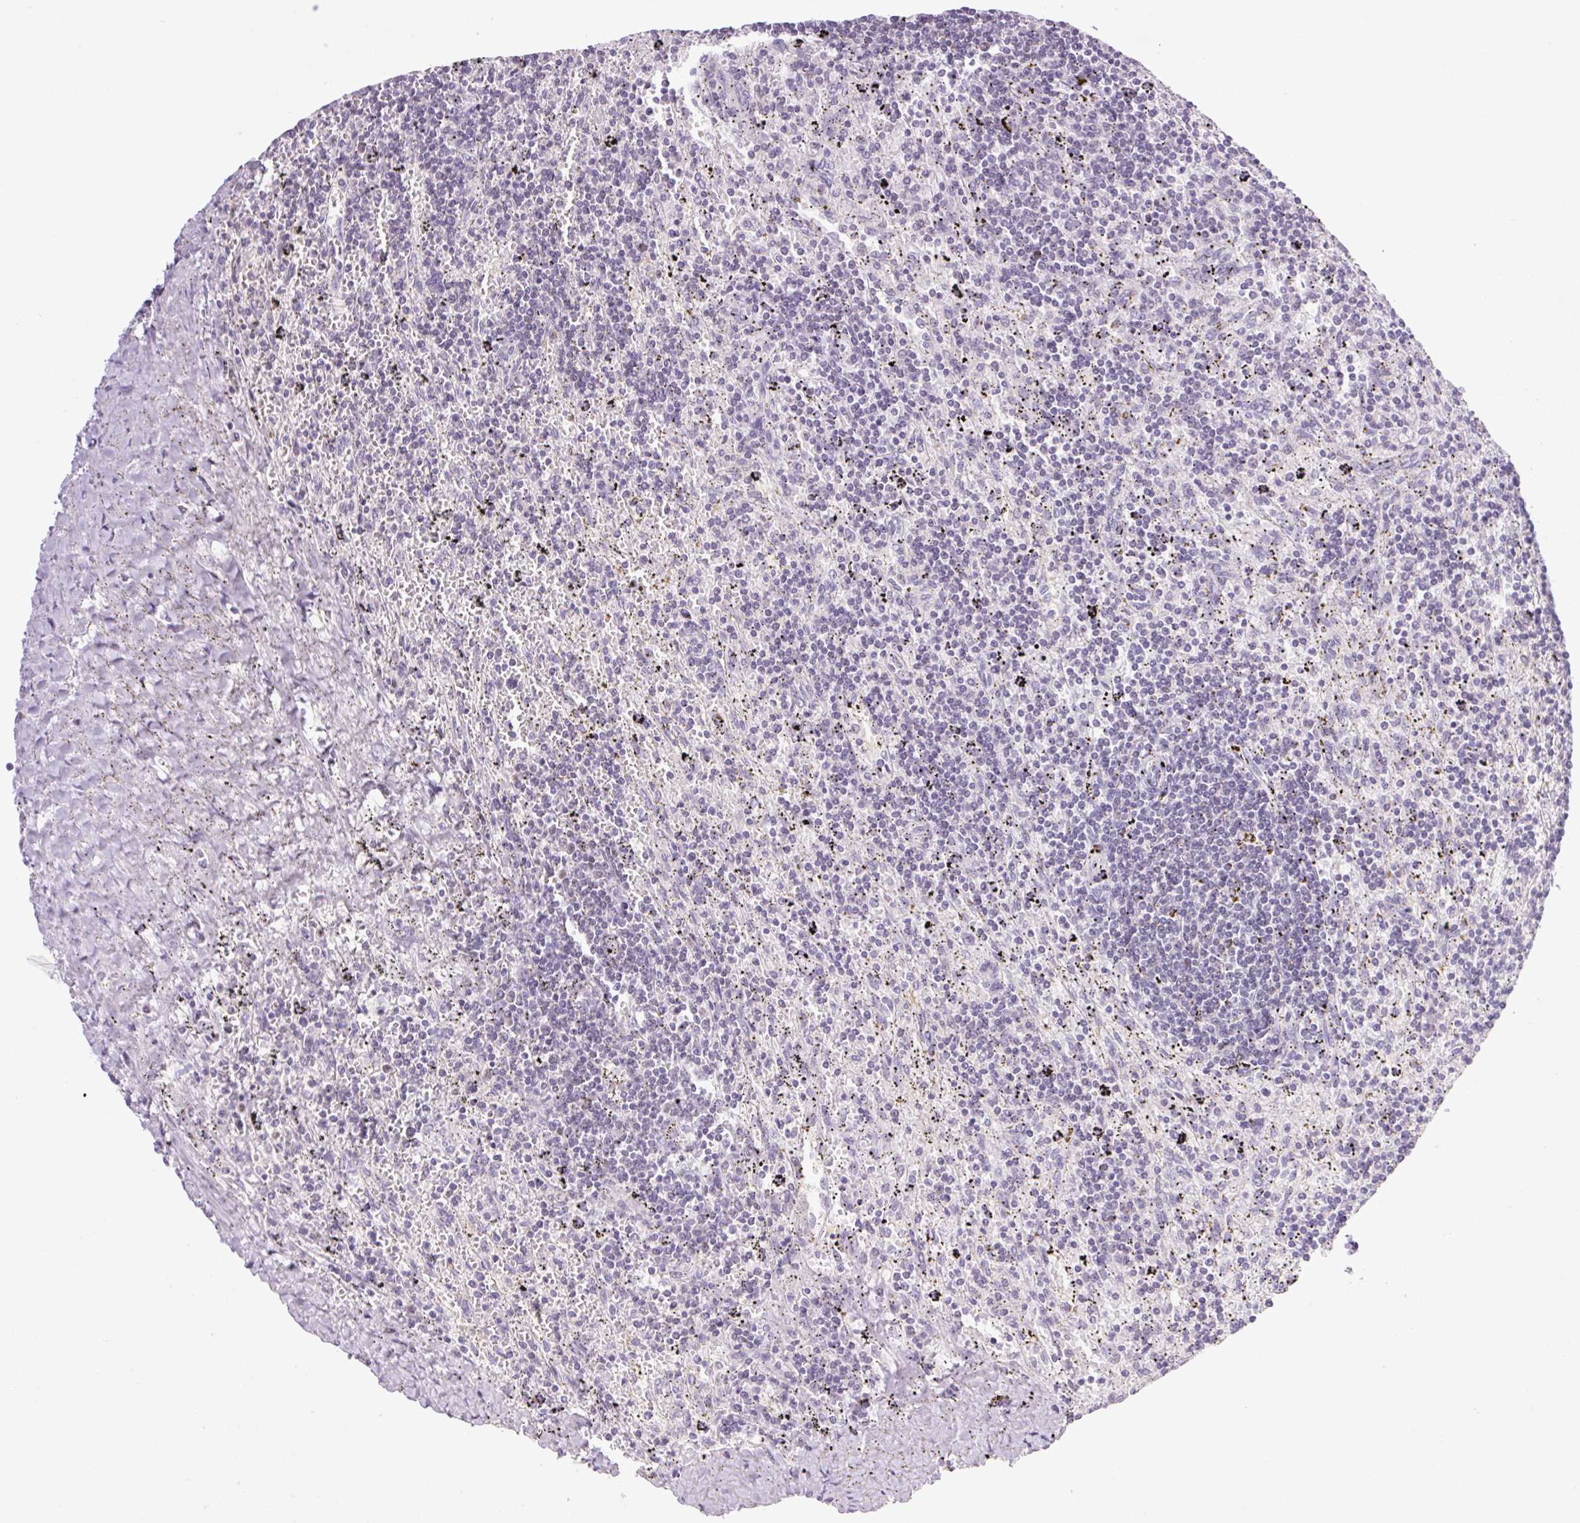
{"staining": {"intensity": "negative", "quantity": "none", "location": "none"}, "tissue": "lymphoma", "cell_type": "Tumor cells", "image_type": "cancer", "snomed": [{"axis": "morphology", "description": "Malignant lymphoma, non-Hodgkin's type, Low grade"}, {"axis": "topography", "description": "Spleen"}], "caption": "An IHC histopathology image of malignant lymphoma, non-Hodgkin's type (low-grade) is shown. There is no staining in tumor cells of malignant lymphoma, non-Hodgkin's type (low-grade).", "gene": "TLE3", "patient": {"sex": "male", "age": 76}}